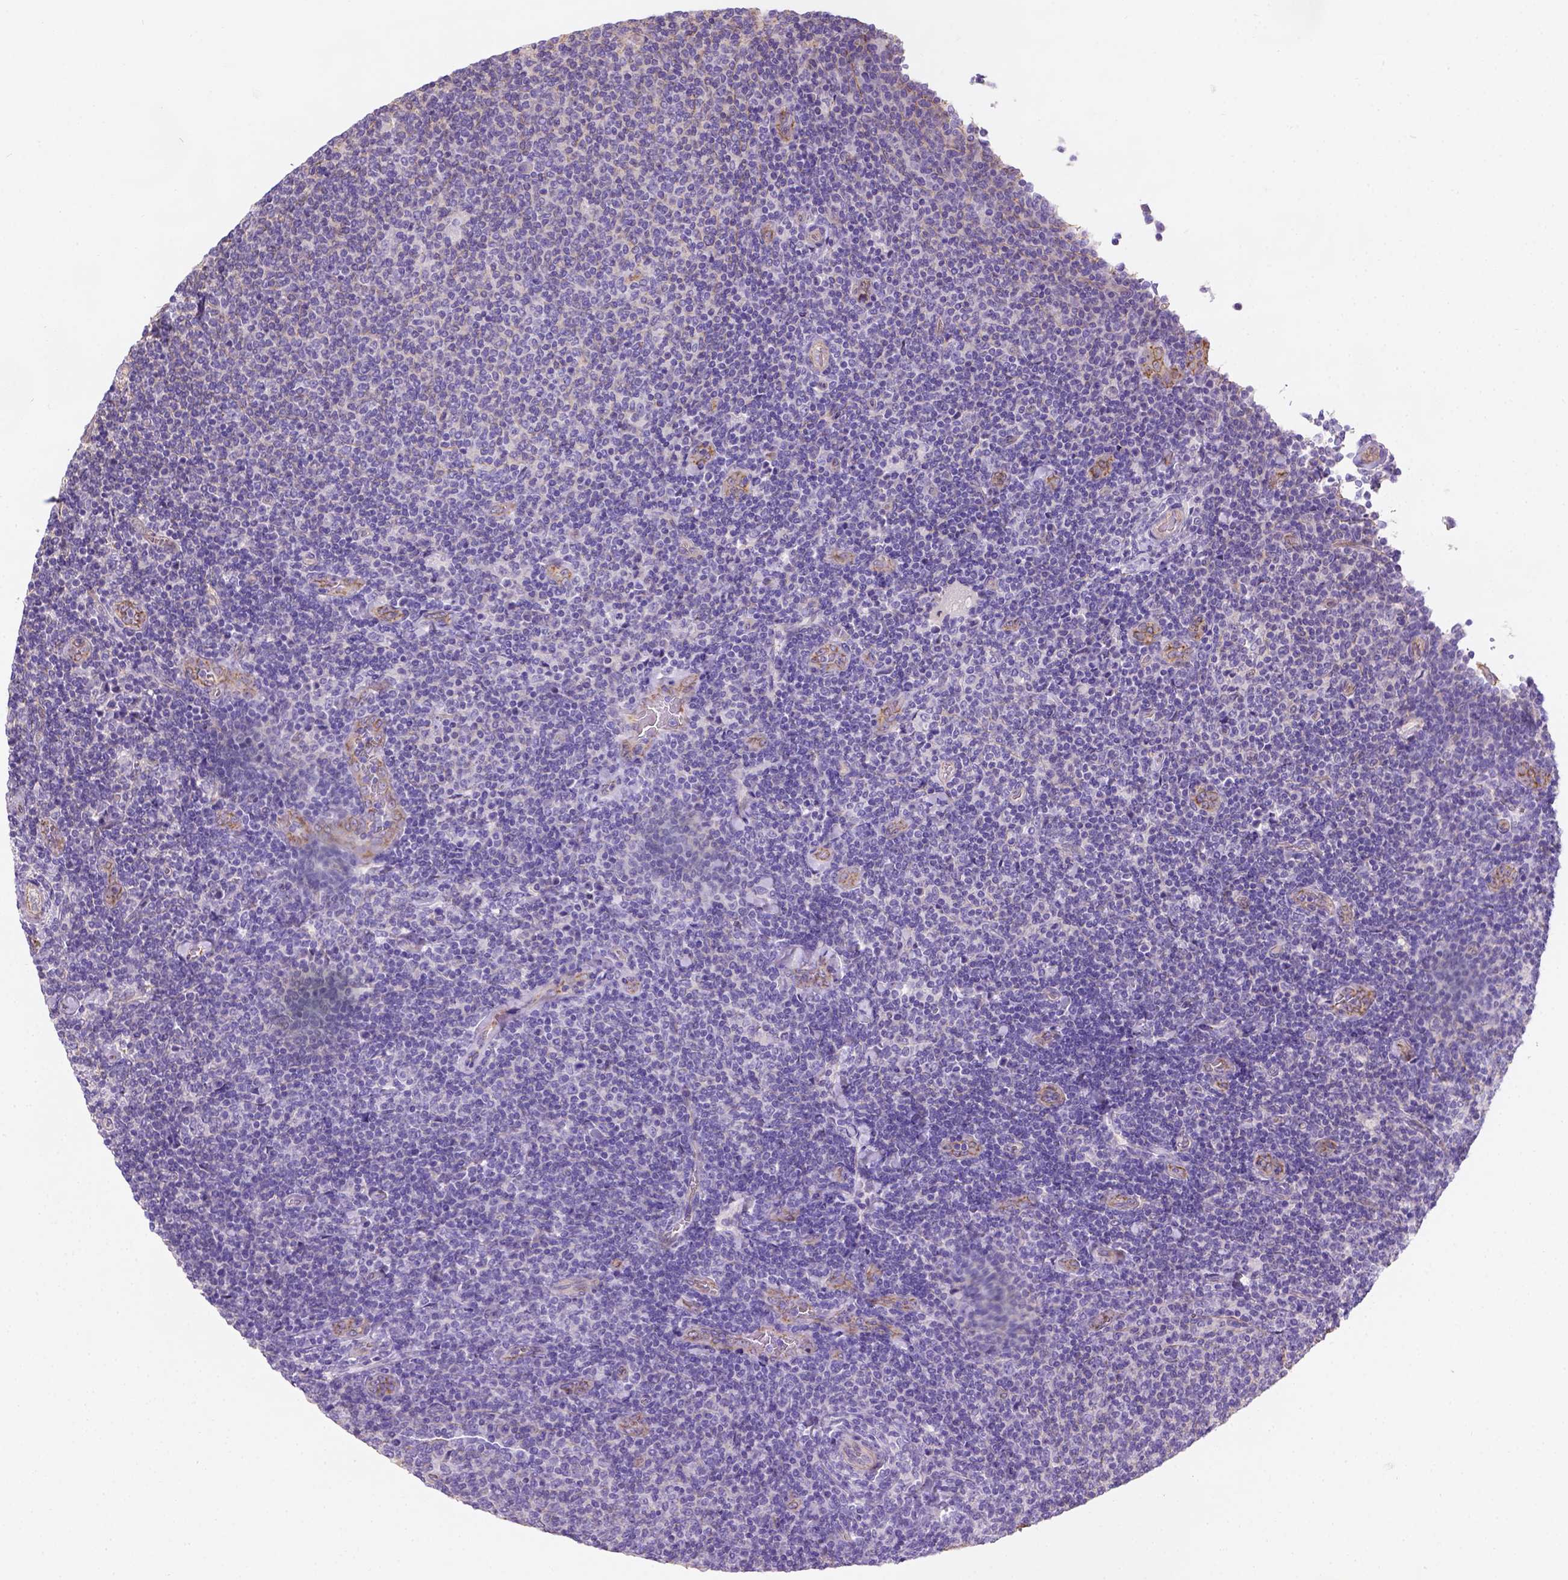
{"staining": {"intensity": "negative", "quantity": "none", "location": "none"}, "tissue": "lymphoma", "cell_type": "Tumor cells", "image_type": "cancer", "snomed": [{"axis": "morphology", "description": "Malignant lymphoma, non-Hodgkin's type, Low grade"}, {"axis": "topography", "description": "Lymph node"}], "caption": "There is no significant positivity in tumor cells of lymphoma. The staining was performed using DAB (3,3'-diaminobenzidine) to visualize the protein expression in brown, while the nuclei were stained in blue with hematoxylin (Magnification: 20x).", "gene": "PHF7", "patient": {"sex": "male", "age": 52}}